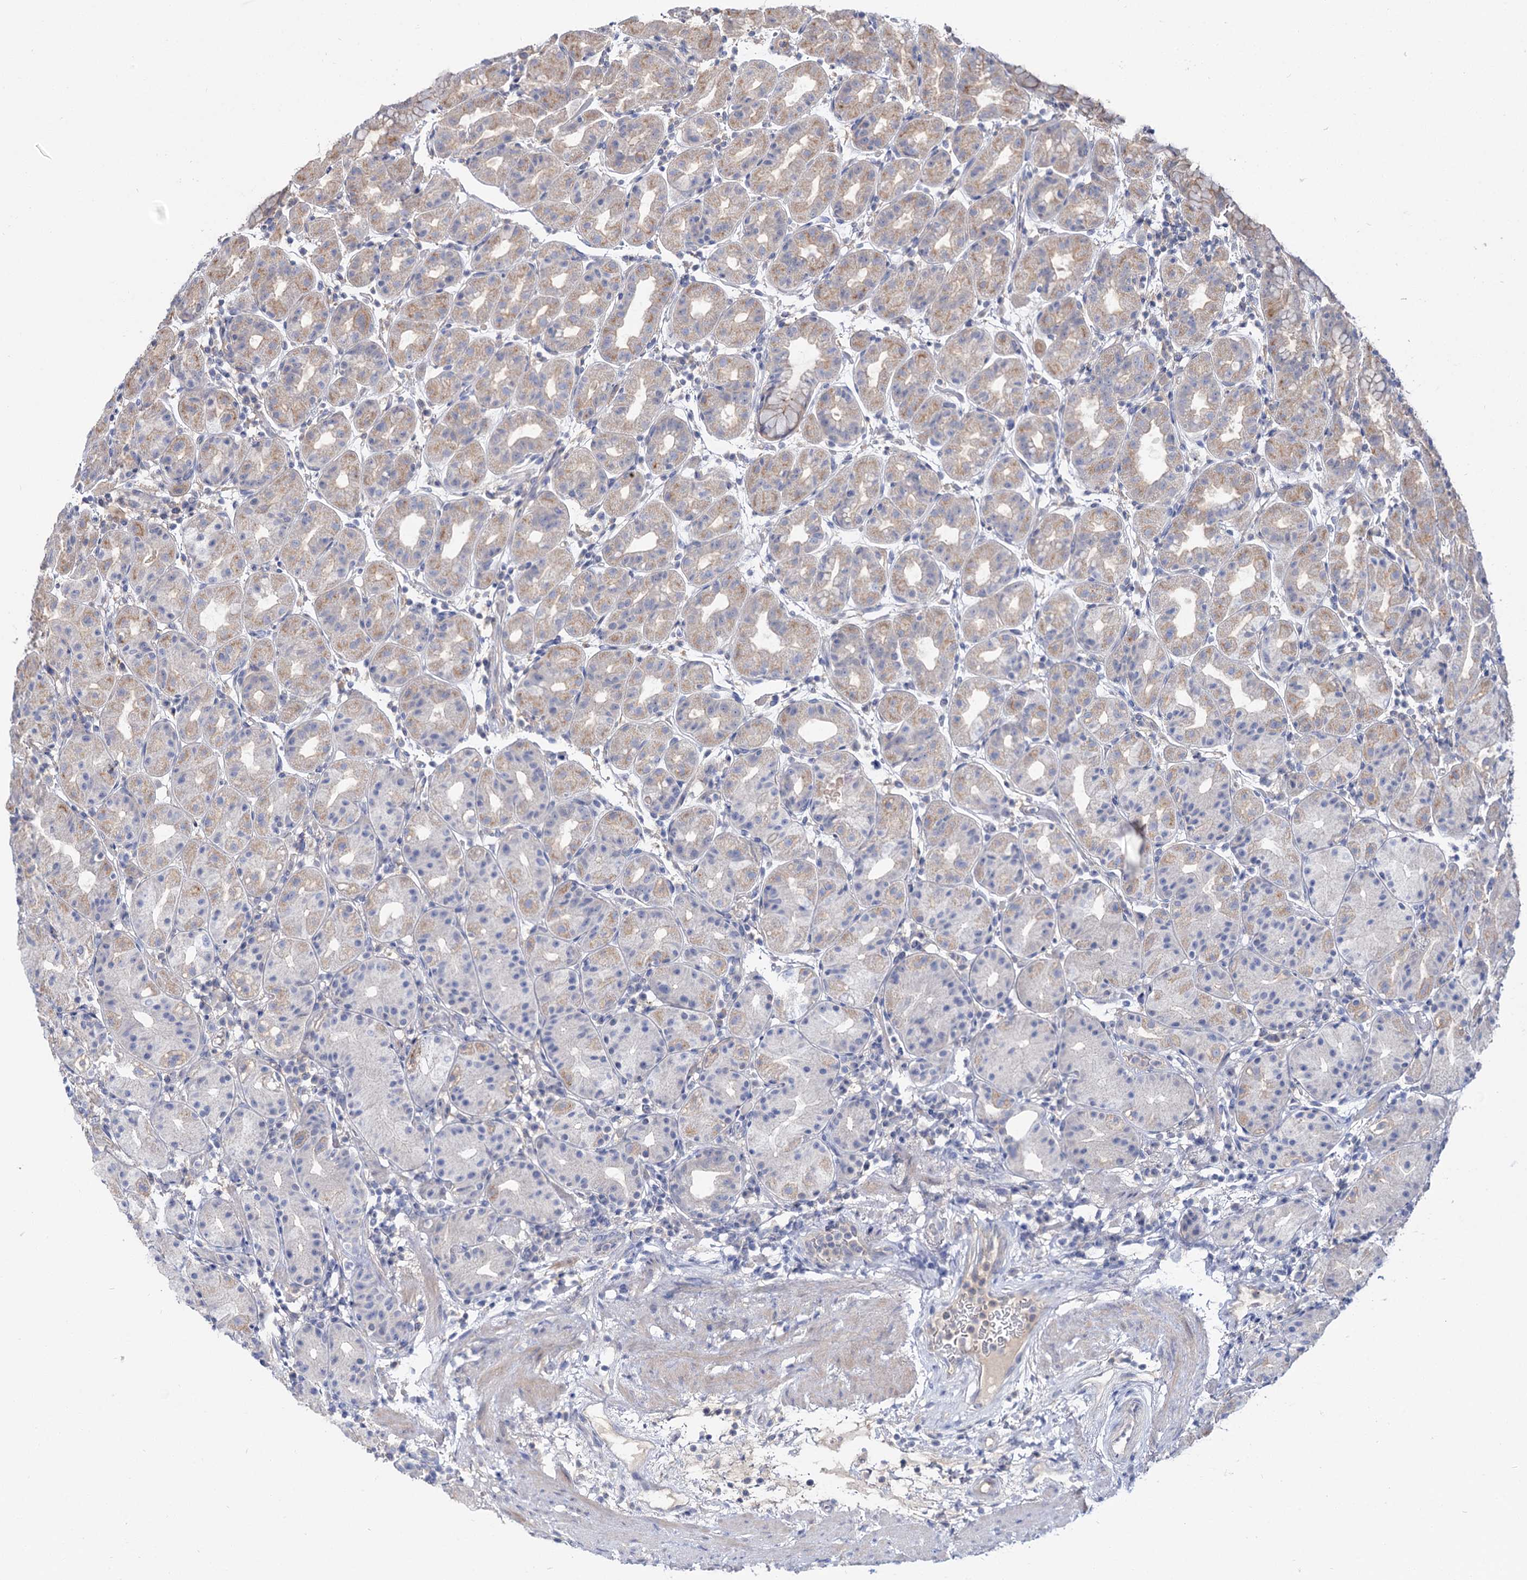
{"staining": {"intensity": "weak", "quantity": "25%-75%", "location": "cytoplasmic/membranous"}, "tissue": "stomach", "cell_type": "Glandular cells", "image_type": "normal", "snomed": [{"axis": "morphology", "description": "Normal tissue, NOS"}, {"axis": "topography", "description": "Stomach"}], "caption": "Stomach stained with immunohistochemistry (IHC) displays weak cytoplasmic/membranous positivity in about 25%-75% of glandular cells. (Stains: DAB (3,3'-diaminobenzidine) in brown, nuclei in blue, Microscopy: brightfield microscopy at high magnification).", "gene": "NEK10", "patient": {"sex": "female", "age": 79}}